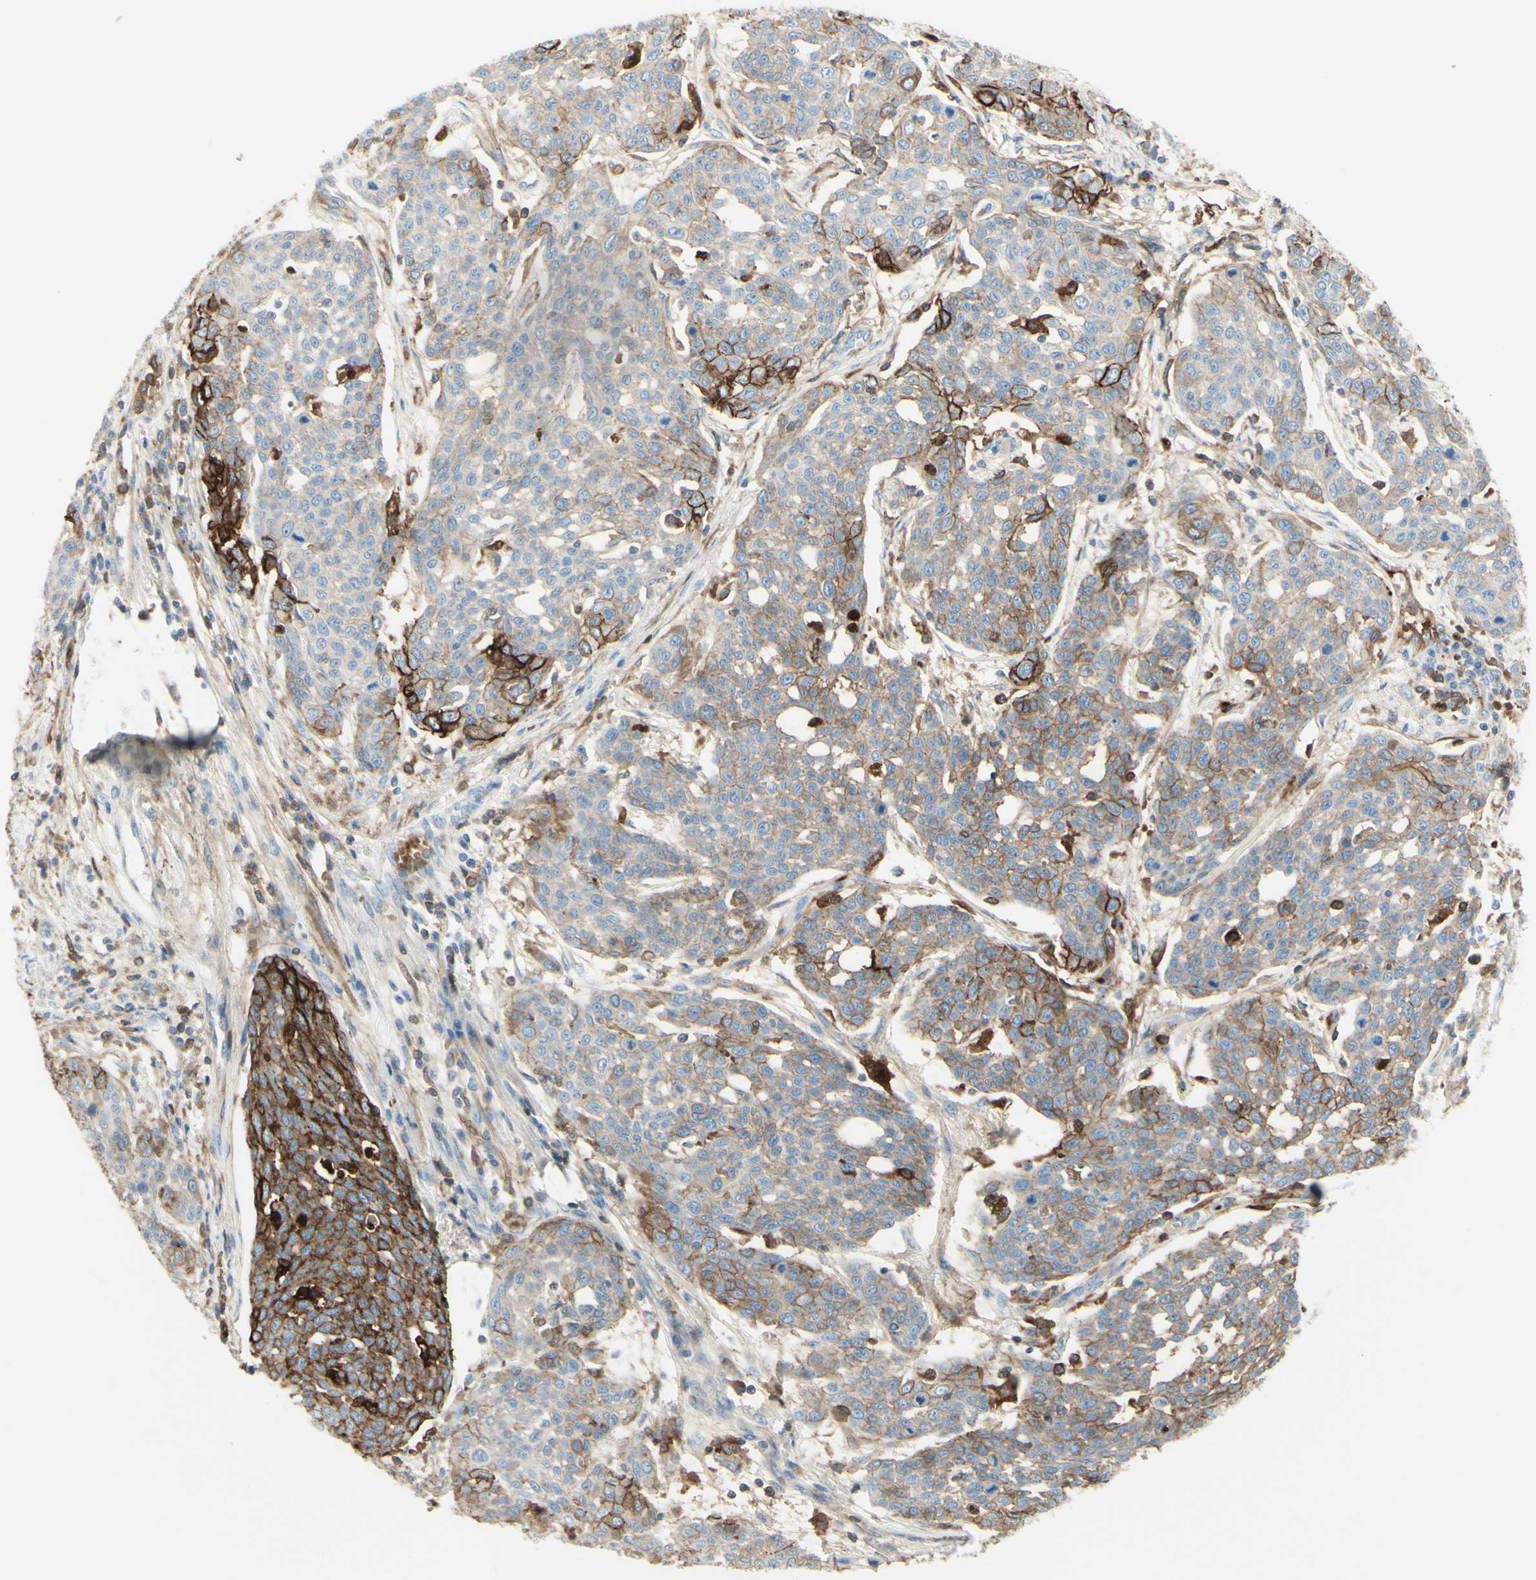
{"staining": {"intensity": "moderate", "quantity": "25%-75%", "location": "cytoplasmic/membranous"}, "tissue": "cervical cancer", "cell_type": "Tumor cells", "image_type": "cancer", "snomed": [{"axis": "morphology", "description": "Squamous cell carcinoma, NOS"}, {"axis": "topography", "description": "Cervix"}], "caption": "Immunohistochemical staining of human cervical squamous cell carcinoma reveals moderate cytoplasmic/membranous protein positivity in approximately 25%-75% of tumor cells.", "gene": "ALCAM", "patient": {"sex": "female", "age": 34}}